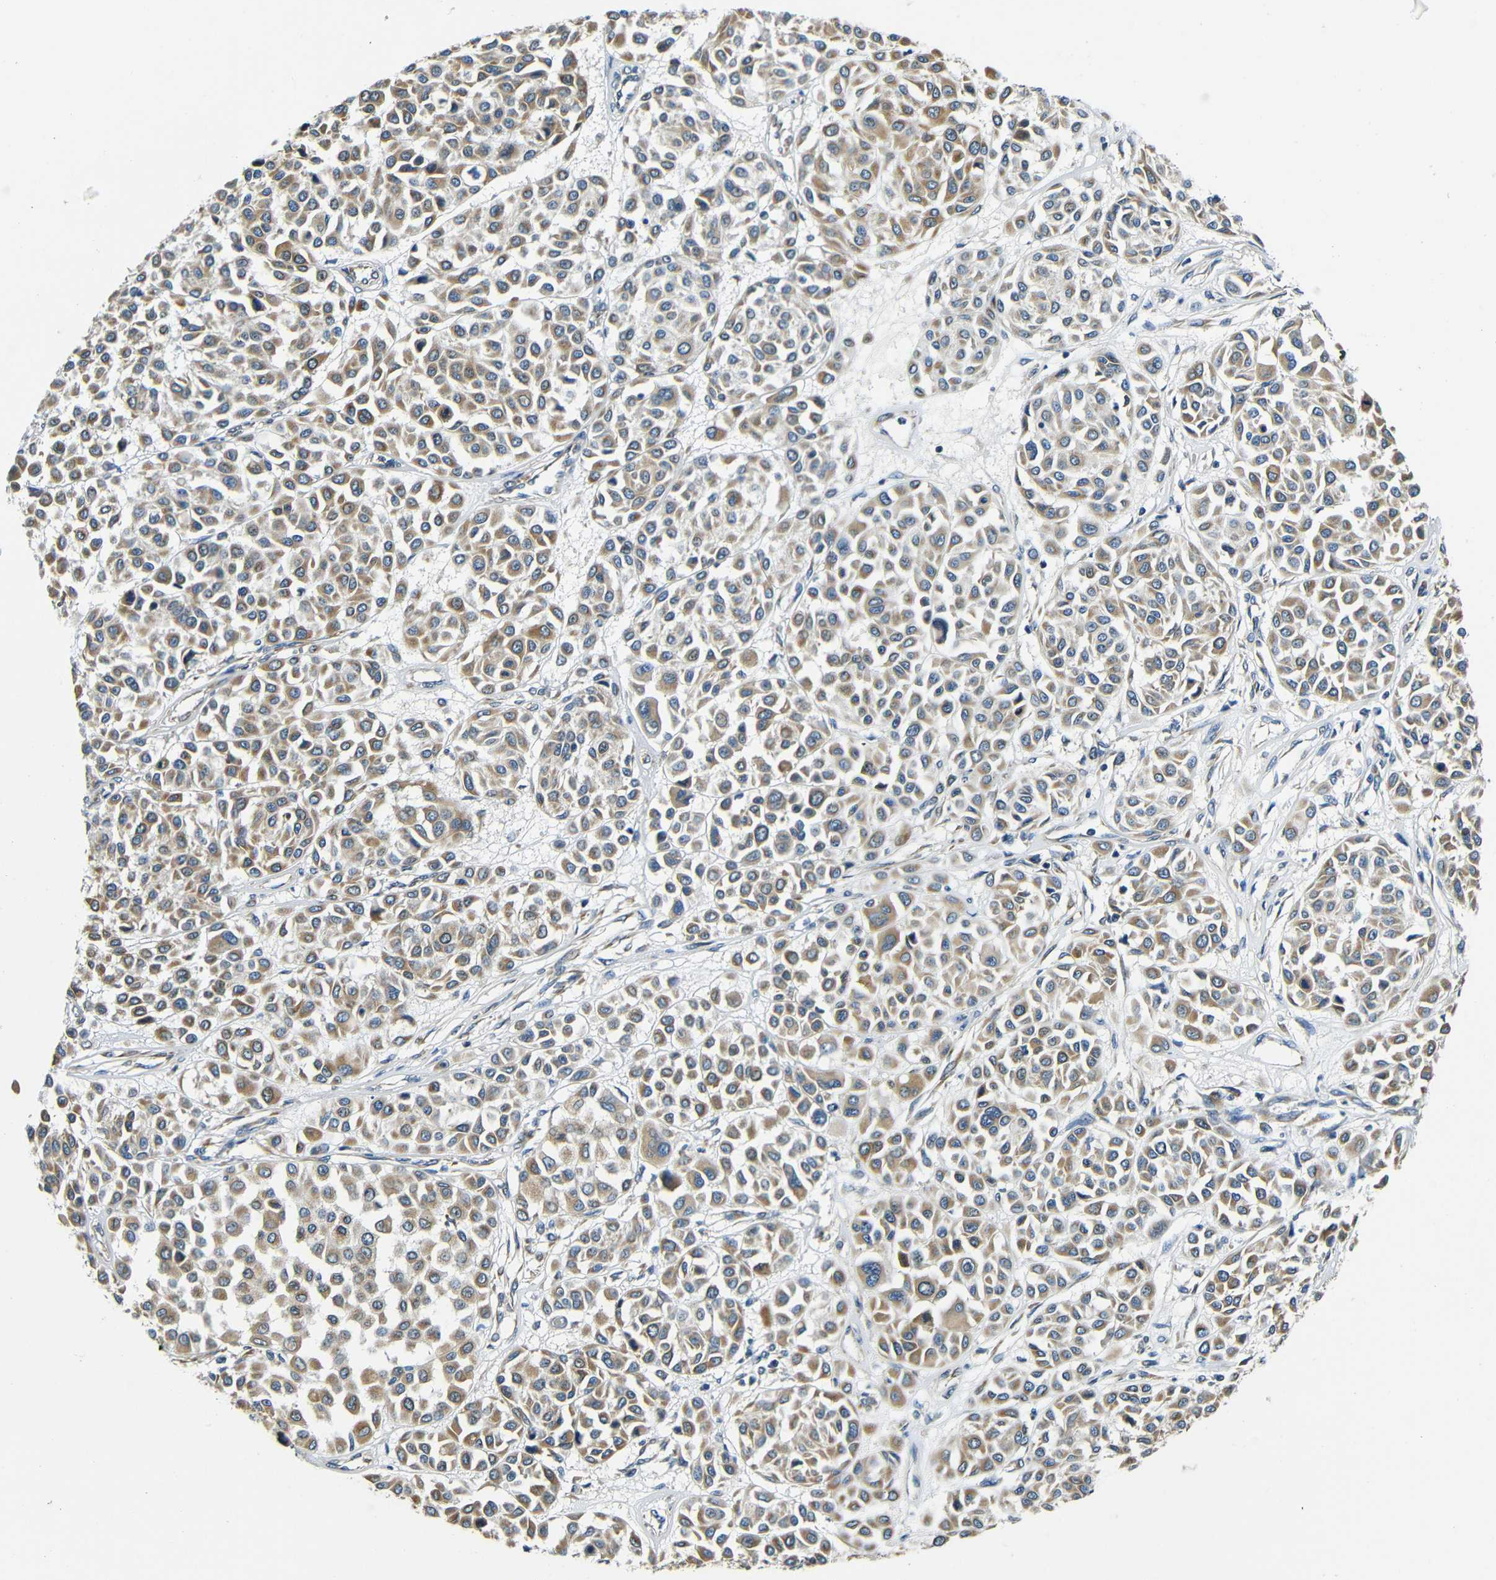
{"staining": {"intensity": "moderate", "quantity": ">75%", "location": "cytoplasmic/membranous"}, "tissue": "melanoma", "cell_type": "Tumor cells", "image_type": "cancer", "snomed": [{"axis": "morphology", "description": "Malignant melanoma, Metastatic site"}, {"axis": "topography", "description": "Soft tissue"}], "caption": "Melanoma stained for a protein (brown) shows moderate cytoplasmic/membranous positive staining in approximately >75% of tumor cells.", "gene": "VAPB", "patient": {"sex": "male", "age": 41}}